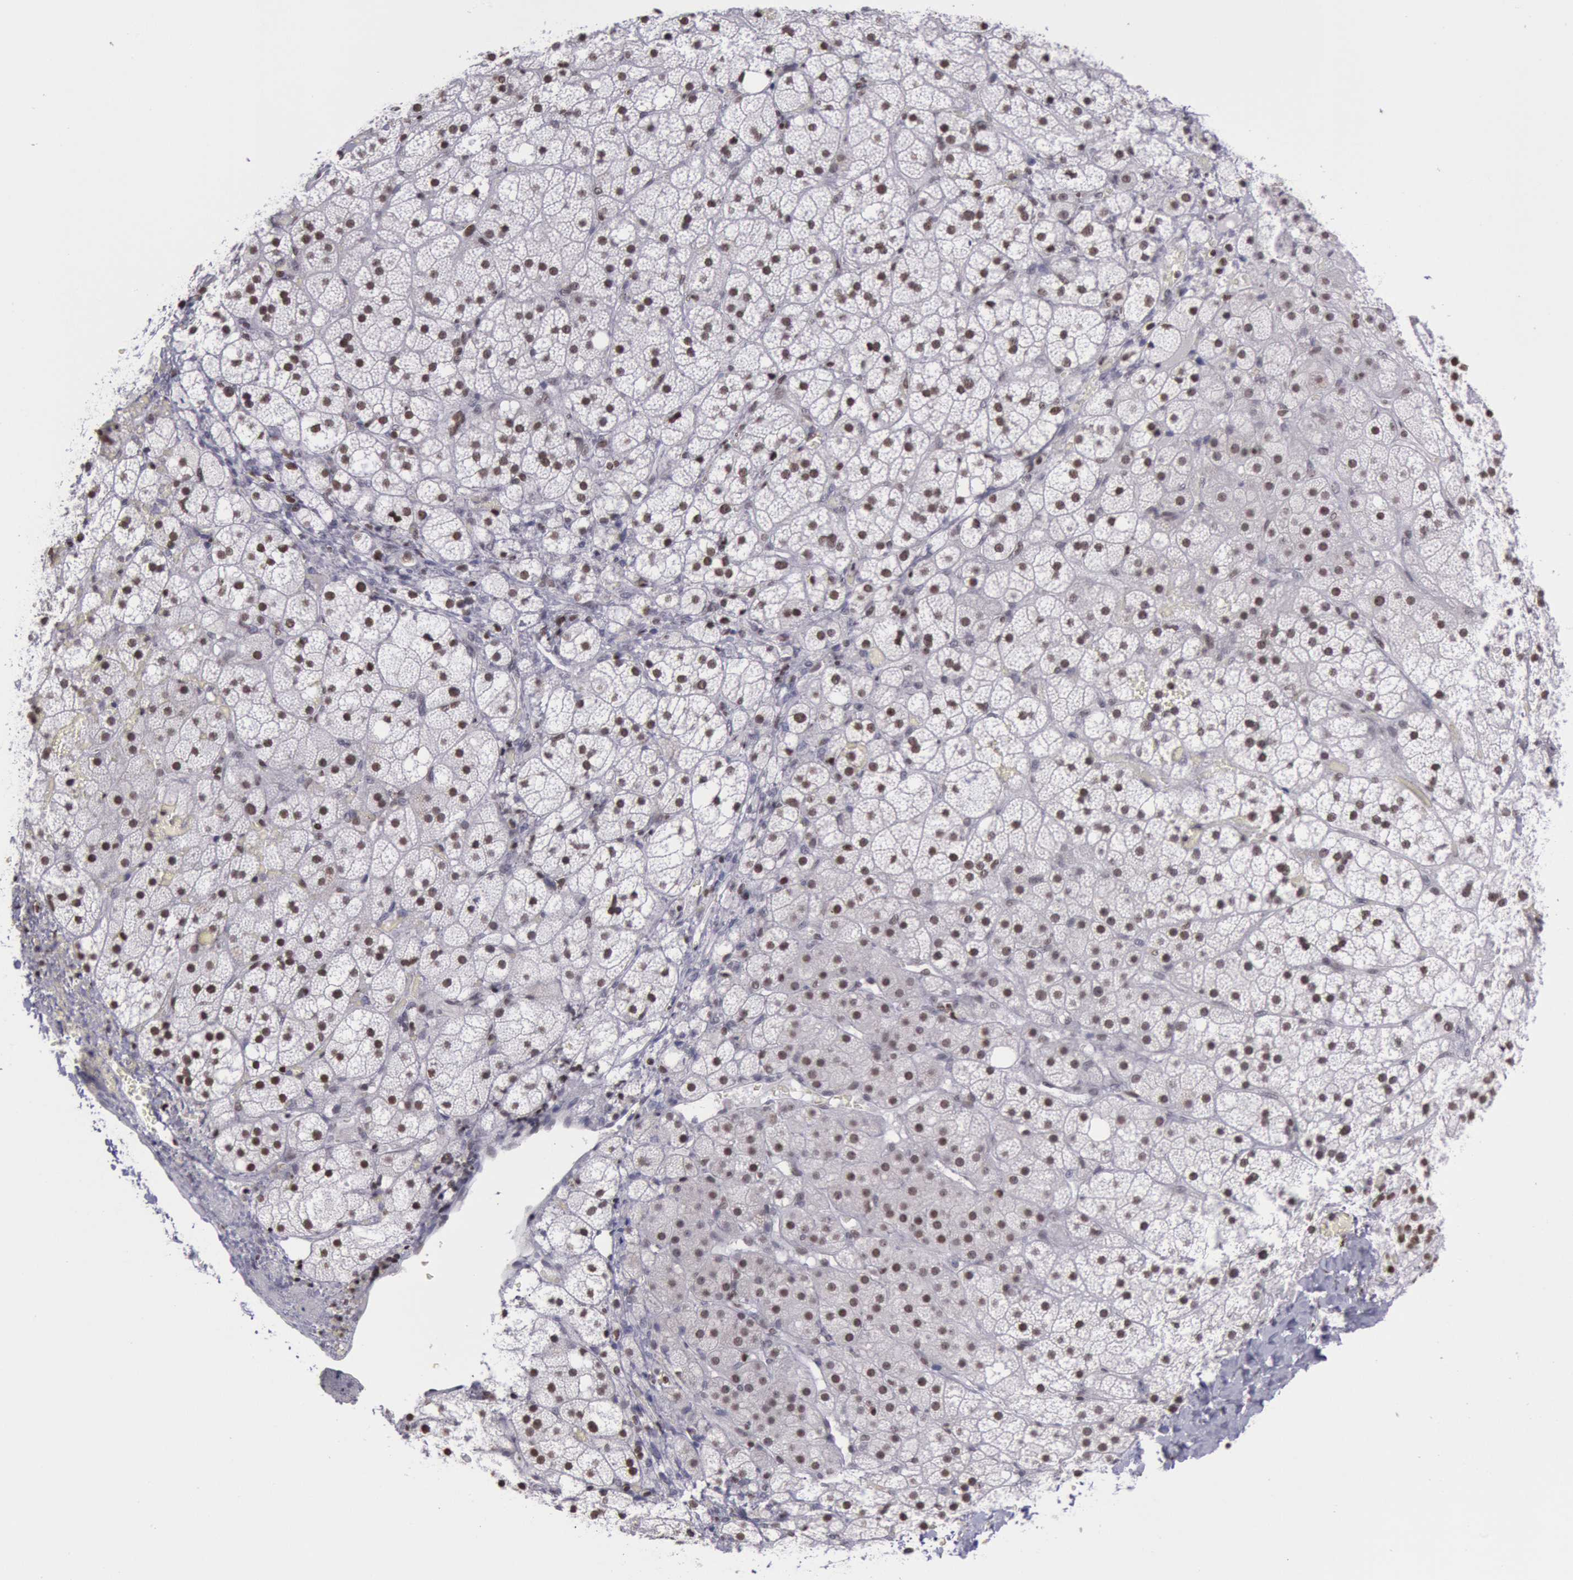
{"staining": {"intensity": "moderate", "quantity": ">75%", "location": "nuclear"}, "tissue": "adrenal gland", "cell_type": "Glandular cells", "image_type": "normal", "snomed": [{"axis": "morphology", "description": "Normal tissue, NOS"}, {"axis": "topography", "description": "Adrenal gland"}], "caption": "IHC (DAB) staining of benign adrenal gland reveals moderate nuclear protein positivity in approximately >75% of glandular cells. Immunohistochemistry (ihc) stains the protein in brown and the nuclei are stained blue.", "gene": "NKAP", "patient": {"sex": "male", "age": 53}}